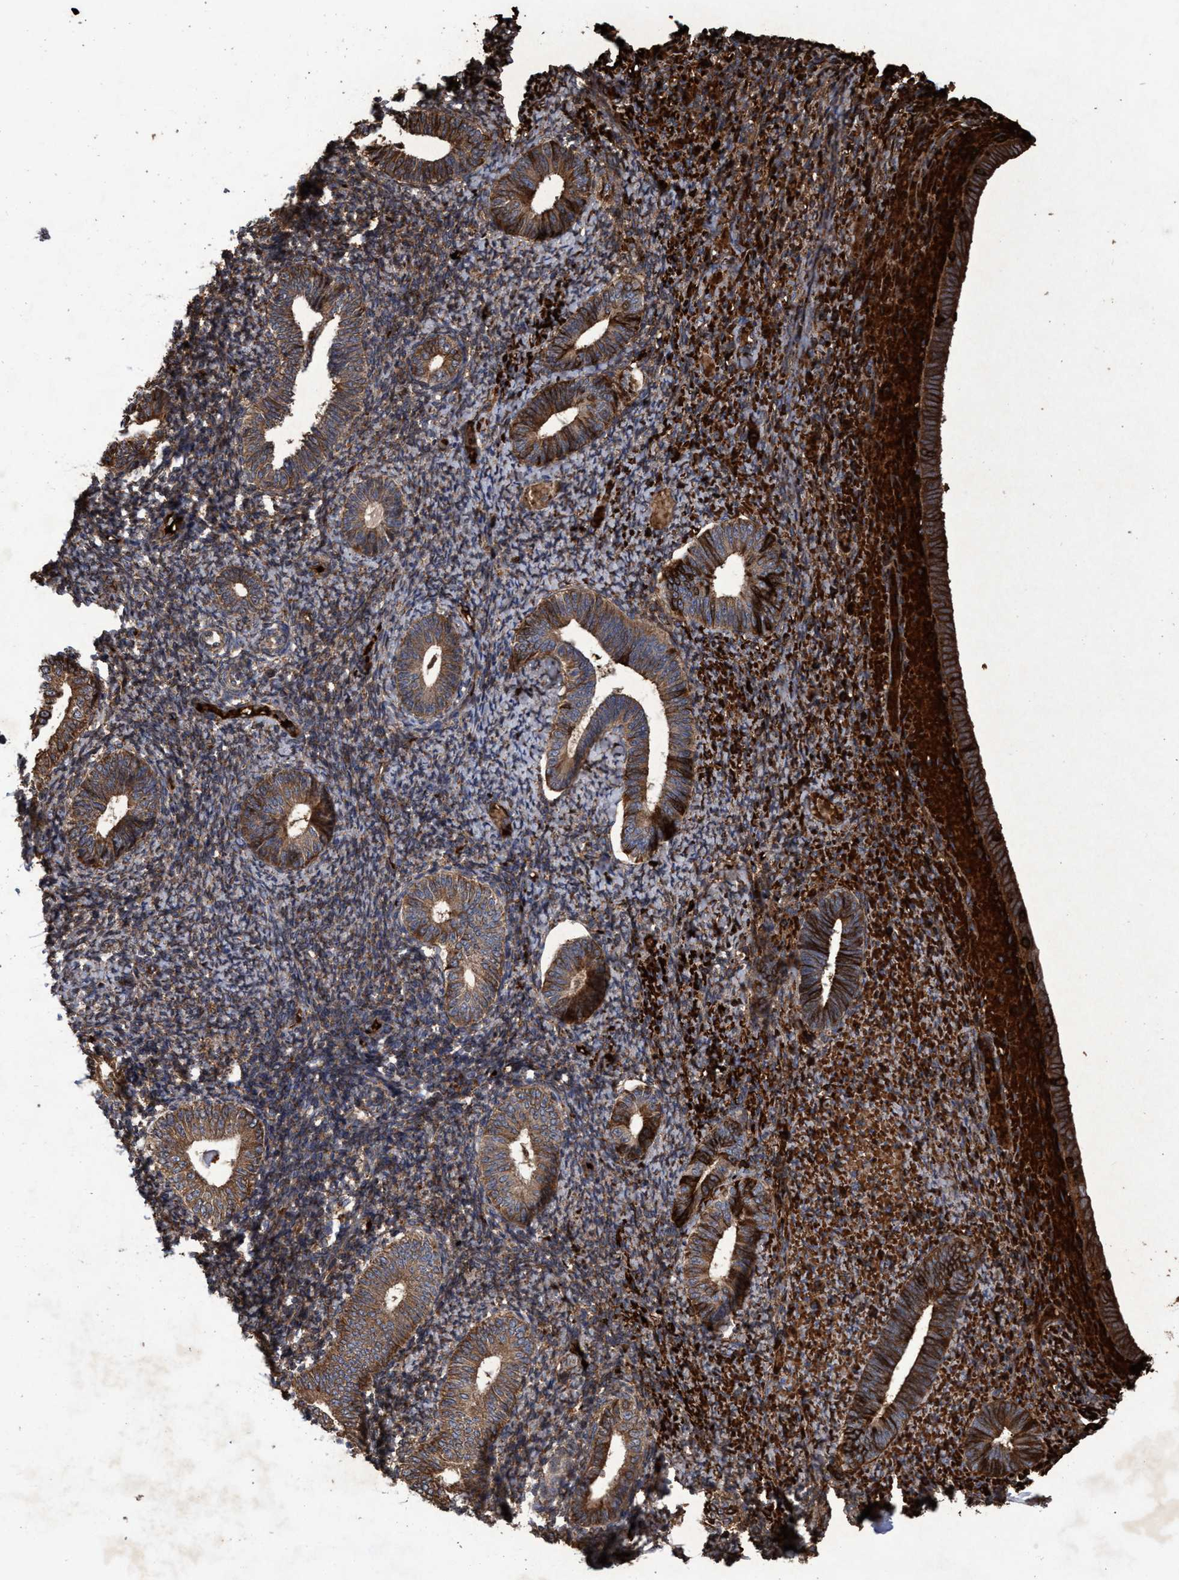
{"staining": {"intensity": "moderate", "quantity": "25%-75%", "location": "cytoplasmic/membranous"}, "tissue": "endometrium", "cell_type": "Cells in endometrial stroma", "image_type": "normal", "snomed": [{"axis": "morphology", "description": "Normal tissue, NOS"}, {"axis": "topography", "description": "Endometrium"}], "caption": "Moderate cytoplasmic/membranous protein positivity is appreciated in approximately 25%-75% of cells in endometrial stroma in endometrium.", "gene": "CHMP6", "patient": {"sex": "female", "age": 66}}